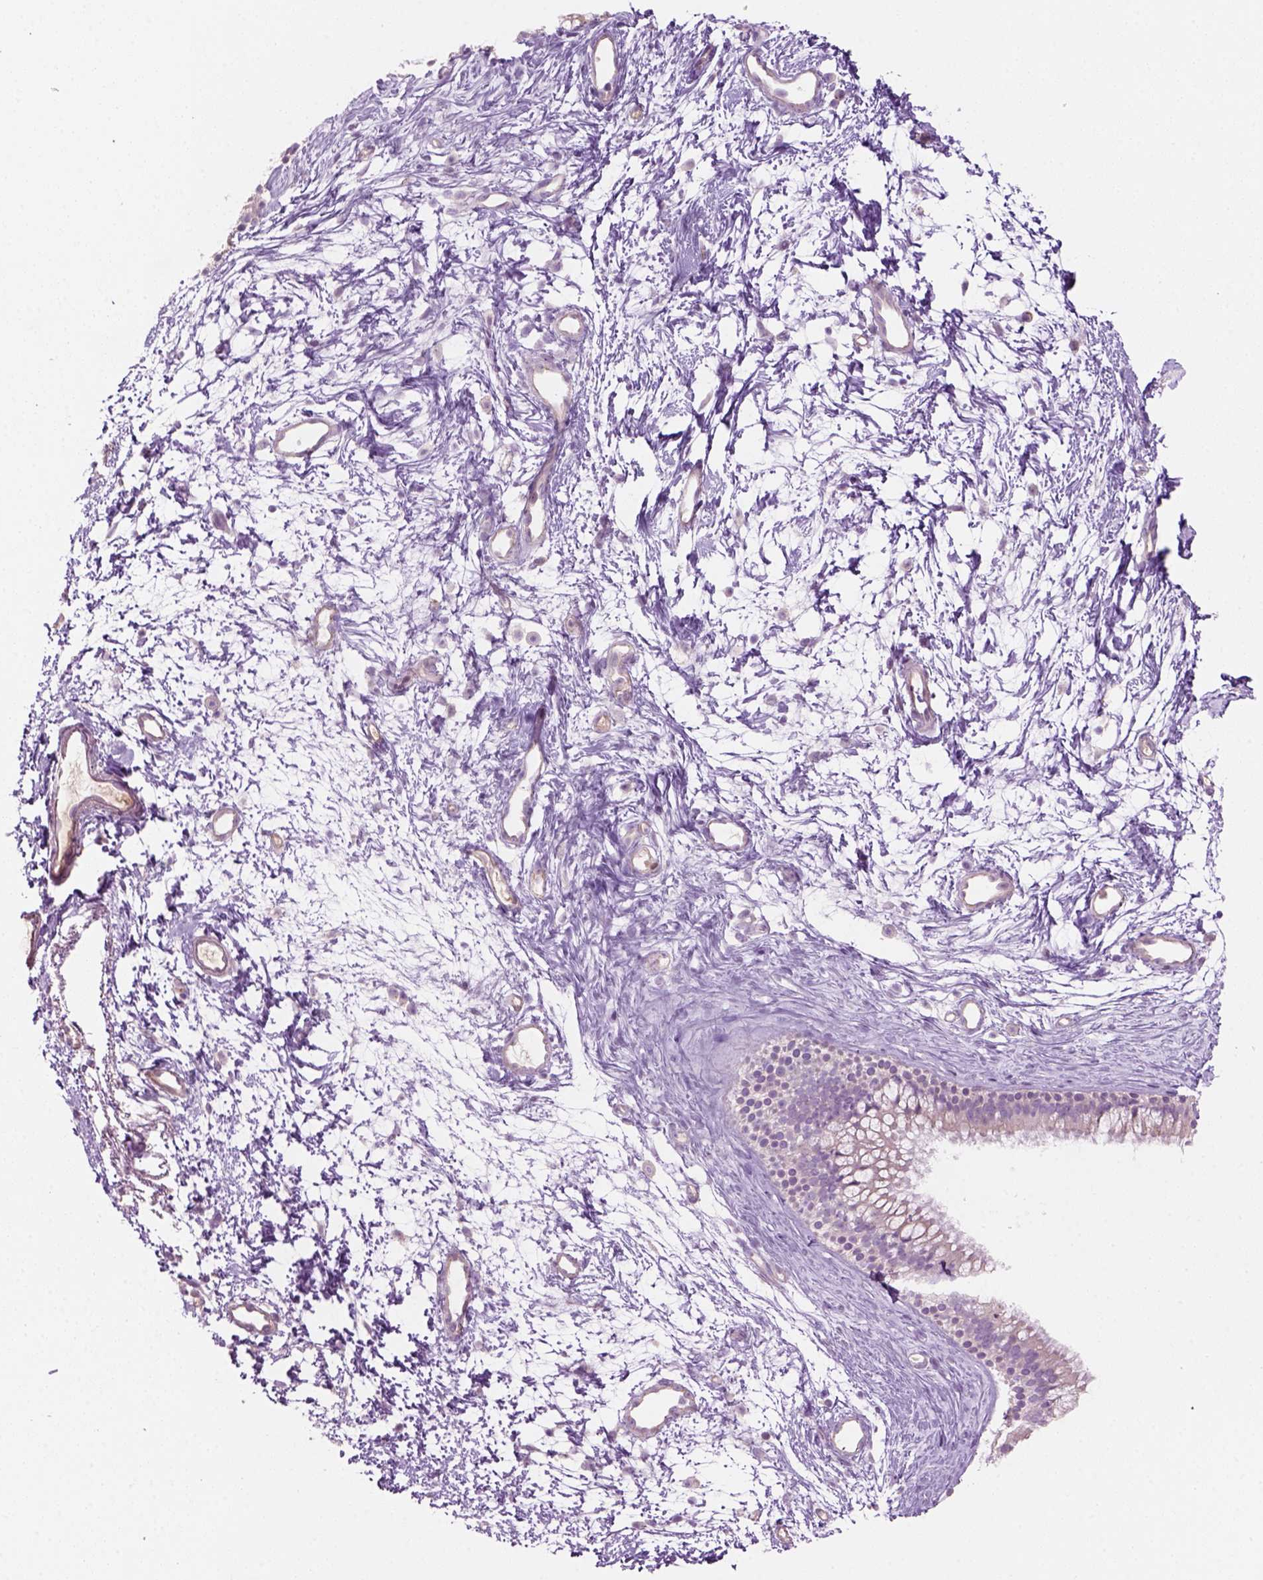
{"staining": {"intensity": "negative", "quantity": "none", "location": "none"}, "tissue": "nasopharynx", "cell_type": "Respiratory epithelial cells", "image_type": "normal", "snomed": [{"axis": "morphology", "description": "Normal tissue, NOS"}, {"axis": "topography", "description": "Nasopharynx"}], "caption": "Immunohistochemistry (IHC) image of unremarkable nasopharynx: nasopharynx stained with DAB (3,3'-diaminobenzidine) demonstrates no significant protein expression in respiratory epithelial cells.", "gene": "CD84", "patient": {"sex": "male", "age": 58}}